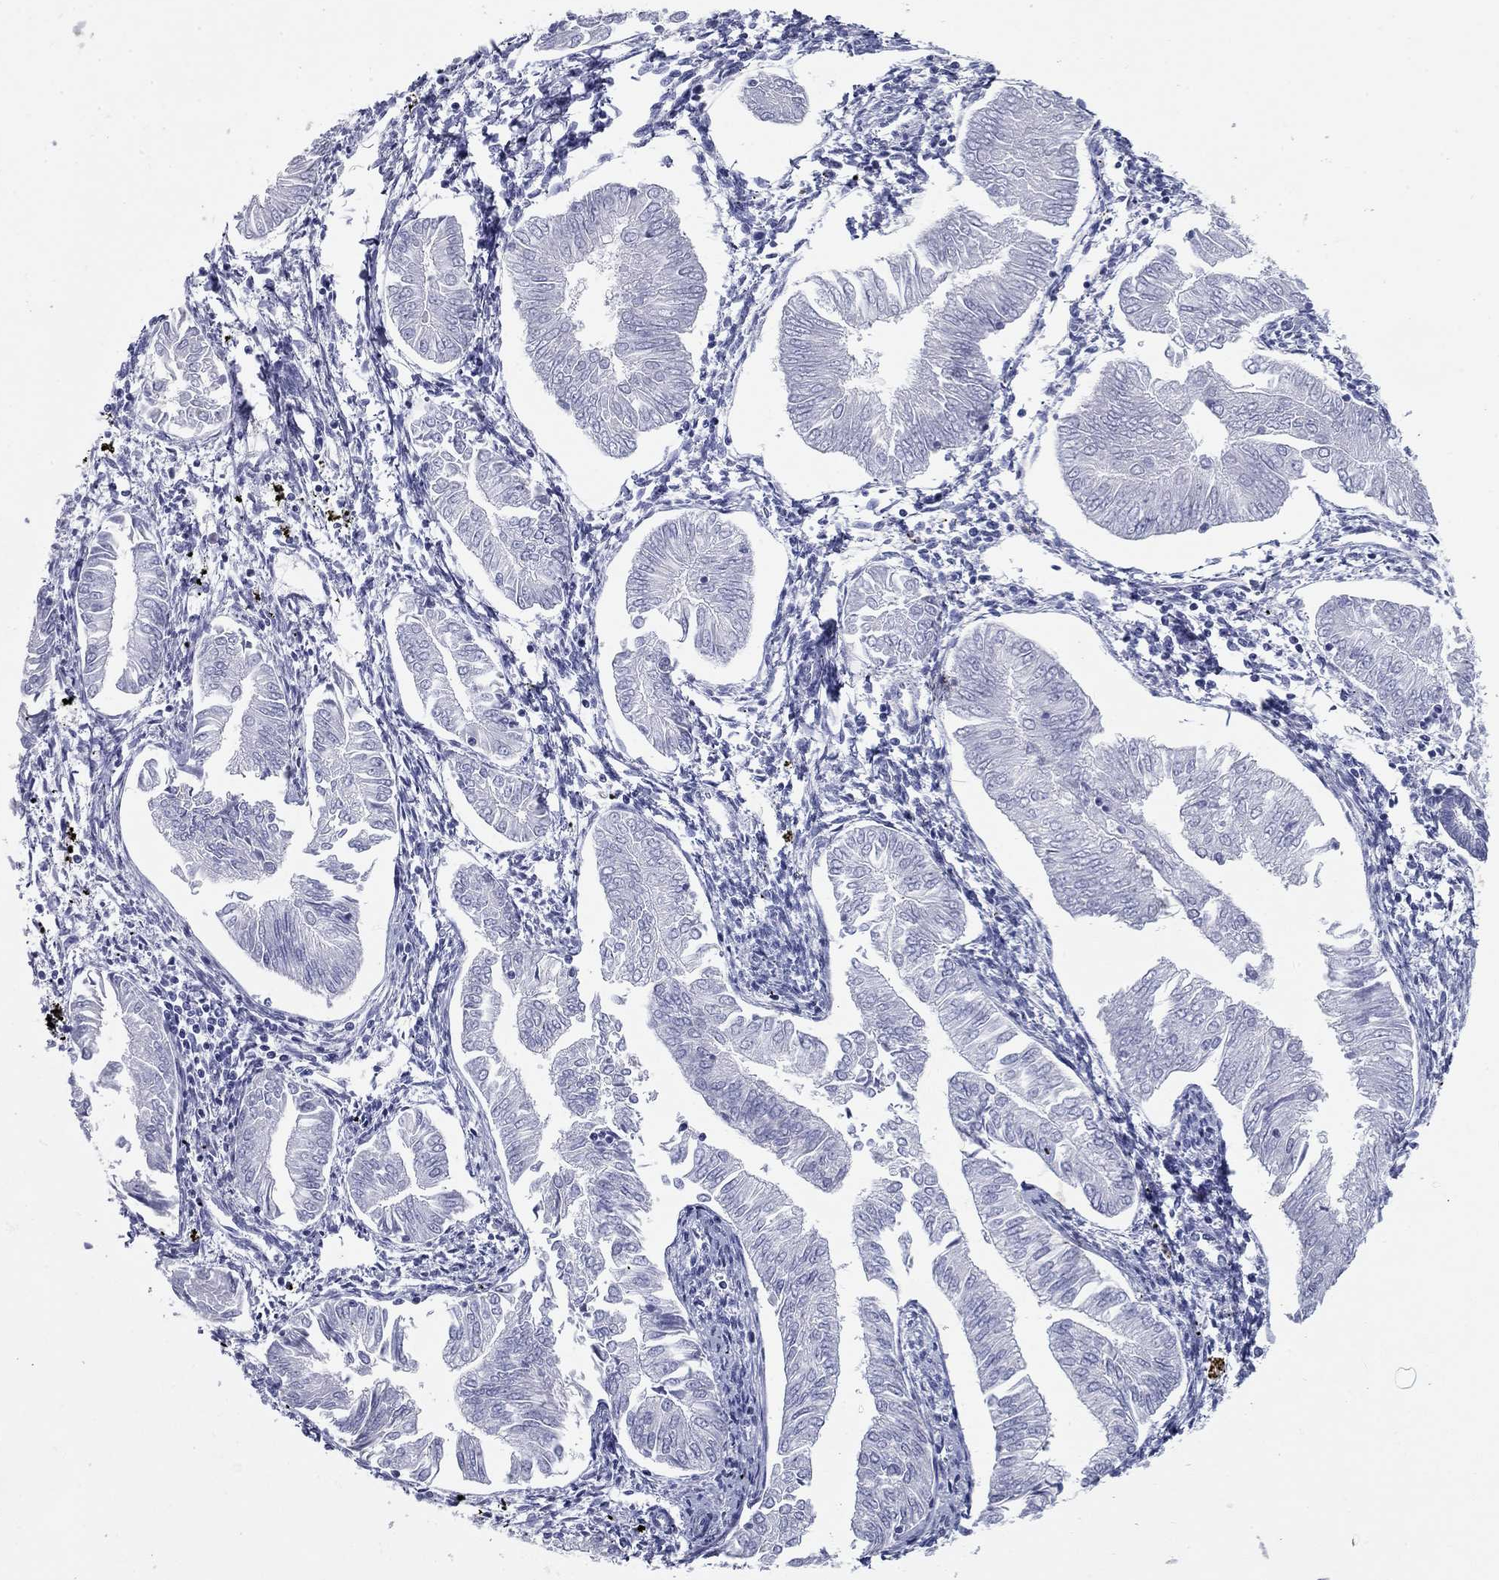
{"staining": {"intensity": "negative", "quantity": "none", "location": "none"}, "tissue": "endometrial cancer", "cell_type": "Tumor cells", "image_type": "cancer", "snomed": [{"axis": "morphology", "description": "Adenocarcinoma, NOS"}, {"axis": "topography", "description": "Endometrium"}], "caption": "Tumor cells show no significant staining in endometrial cancer (adenocarcinoma).", "gene": "NDUFA4L2", "patient": {"sex": "female", "age": 53}}